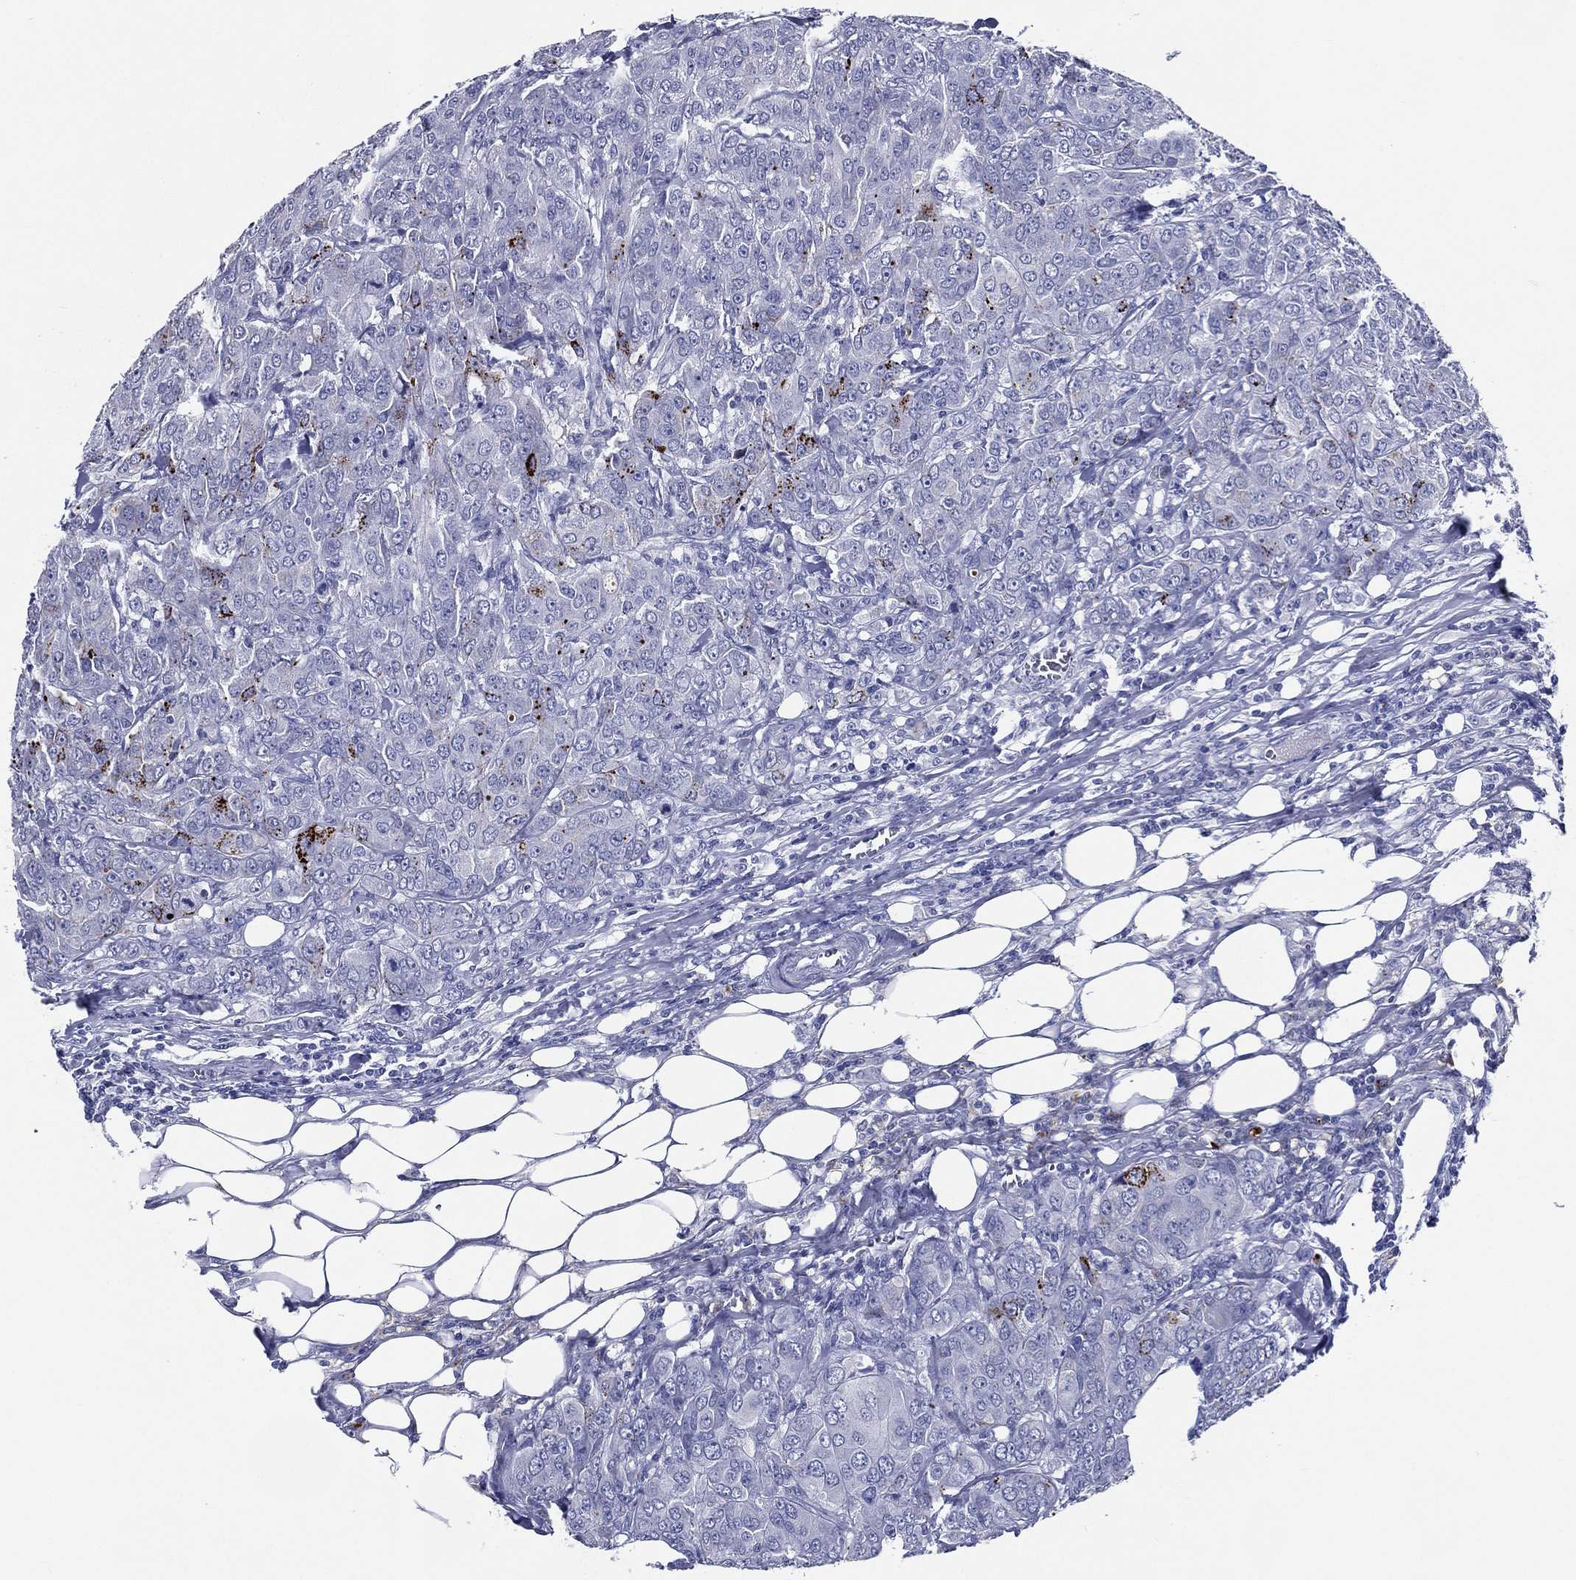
{"staining": {"intensity": "negative", "quantity": "none", "location": "none"}, "tissue": "breast cancer", "cell_type": "Tumor cells", "image_type": "cancer", "snomed": [{"axis": "morphology", "description": "Duct carcinoma"}, {"axis": "topography", "description": "Breast"}], "caption": "The immunohistochemistry histopathology image has no significant positivity in tumor cells of breast cancer tissue.", "gene": "ACE2", "patient": {"sex": "female", "age": 43}}